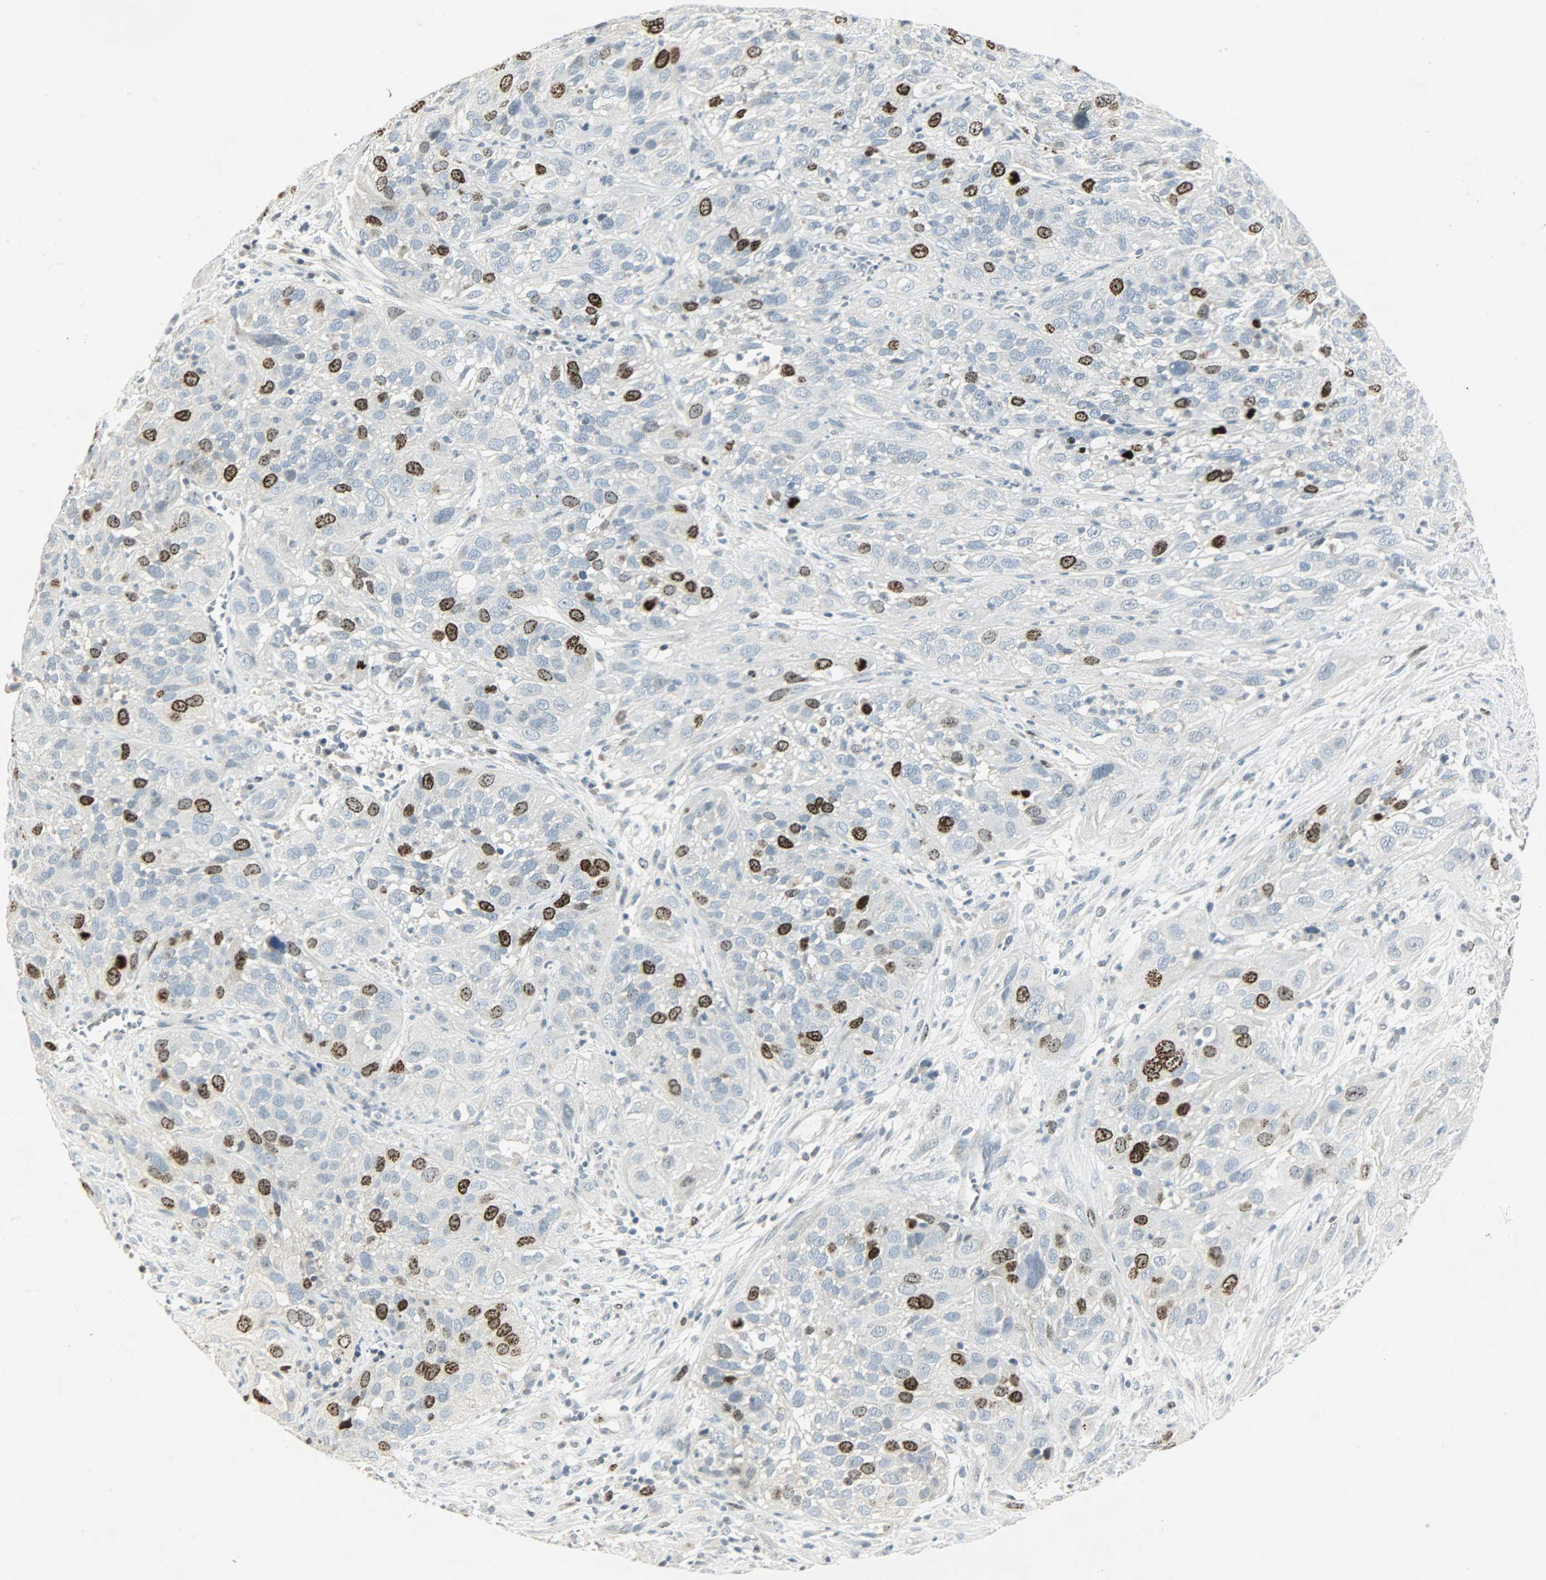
{"staining": {"intensity": "strong", "quantity": "25%-75%", "location": "nuclear"}, "tissue": "cervical cancer", "cell_type": "Tumor cells", "image_type": "cancer", "snomed": [{"axis": "morphology", "description": "Squamous cell carcinoma, NOS"}, {"axis": "topography", "description": "Cervix"}], "caption": "DAB (3,3'-diaminobenzidine) immunohistochemical staining of cervical cancer demonstrates strong nuclear protein staining in approximately 25%-75% of tumor cells.", "gene": "AURKB", "patient": {"sex": "female", "age": 32}}